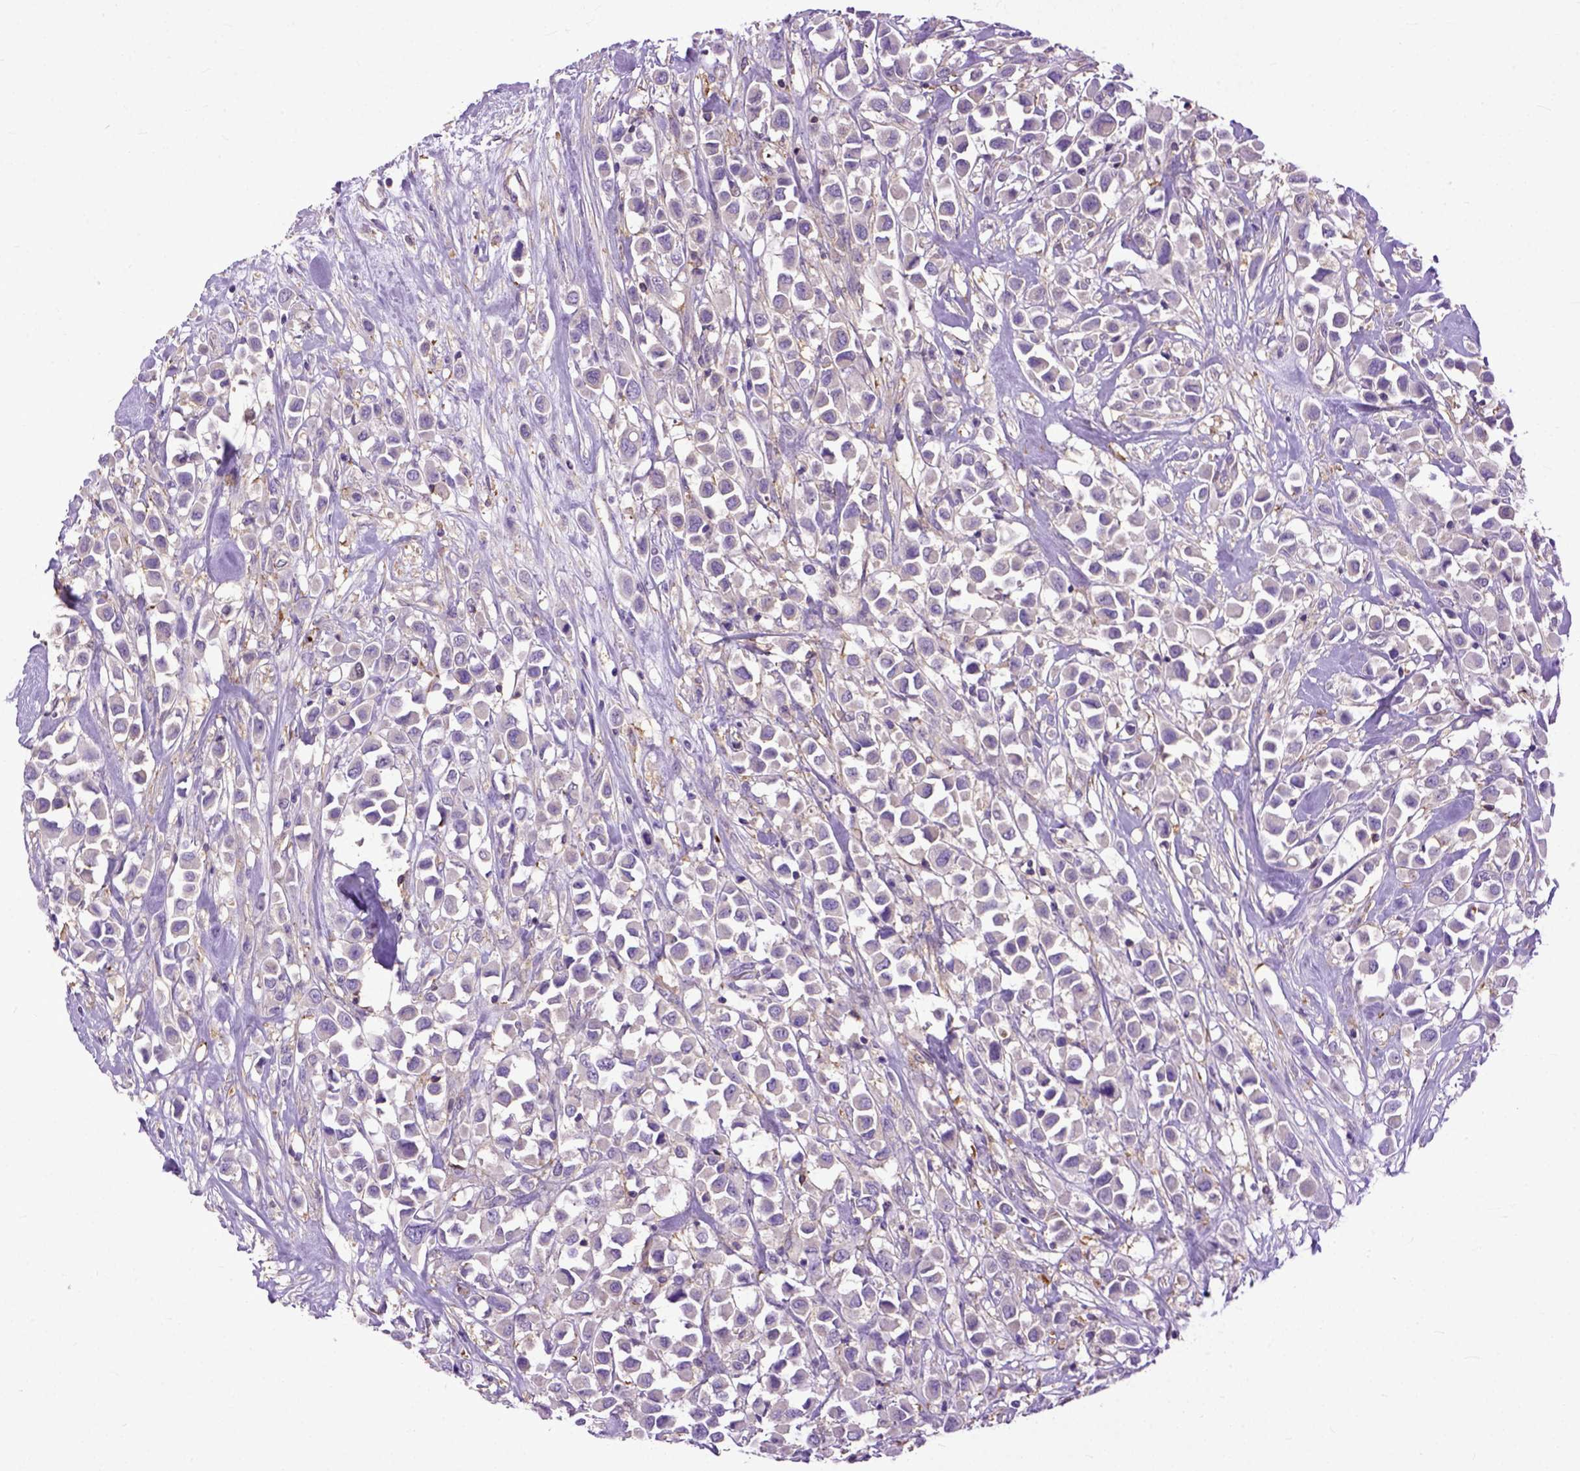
{"staining": {"intensity": "weak", "quantity": "<25%", "location": "cytoplasmic/membranous"}, "tissue": "breast cancer", "cell_type": "Tumor cells", "image_type": "cancer", "snomed": [{"axis": "morphology", "description": "Duct carcinoma"}, {"axis": "topography", "description": "Breast"}], "caption": "Immunohistochemical staining of human breast infiltrating ductal carcinoma reveals no significant staining in tumor cells. The staining was performed using DAB (3,3'-diaminobenzidine) to visualize the protein expression in brown, while the nuclei were stained in blue with hematoxylin (Magnification: 20x).", "gene": "NAMPT", "patient": {"sex": "female", "age": 61}}